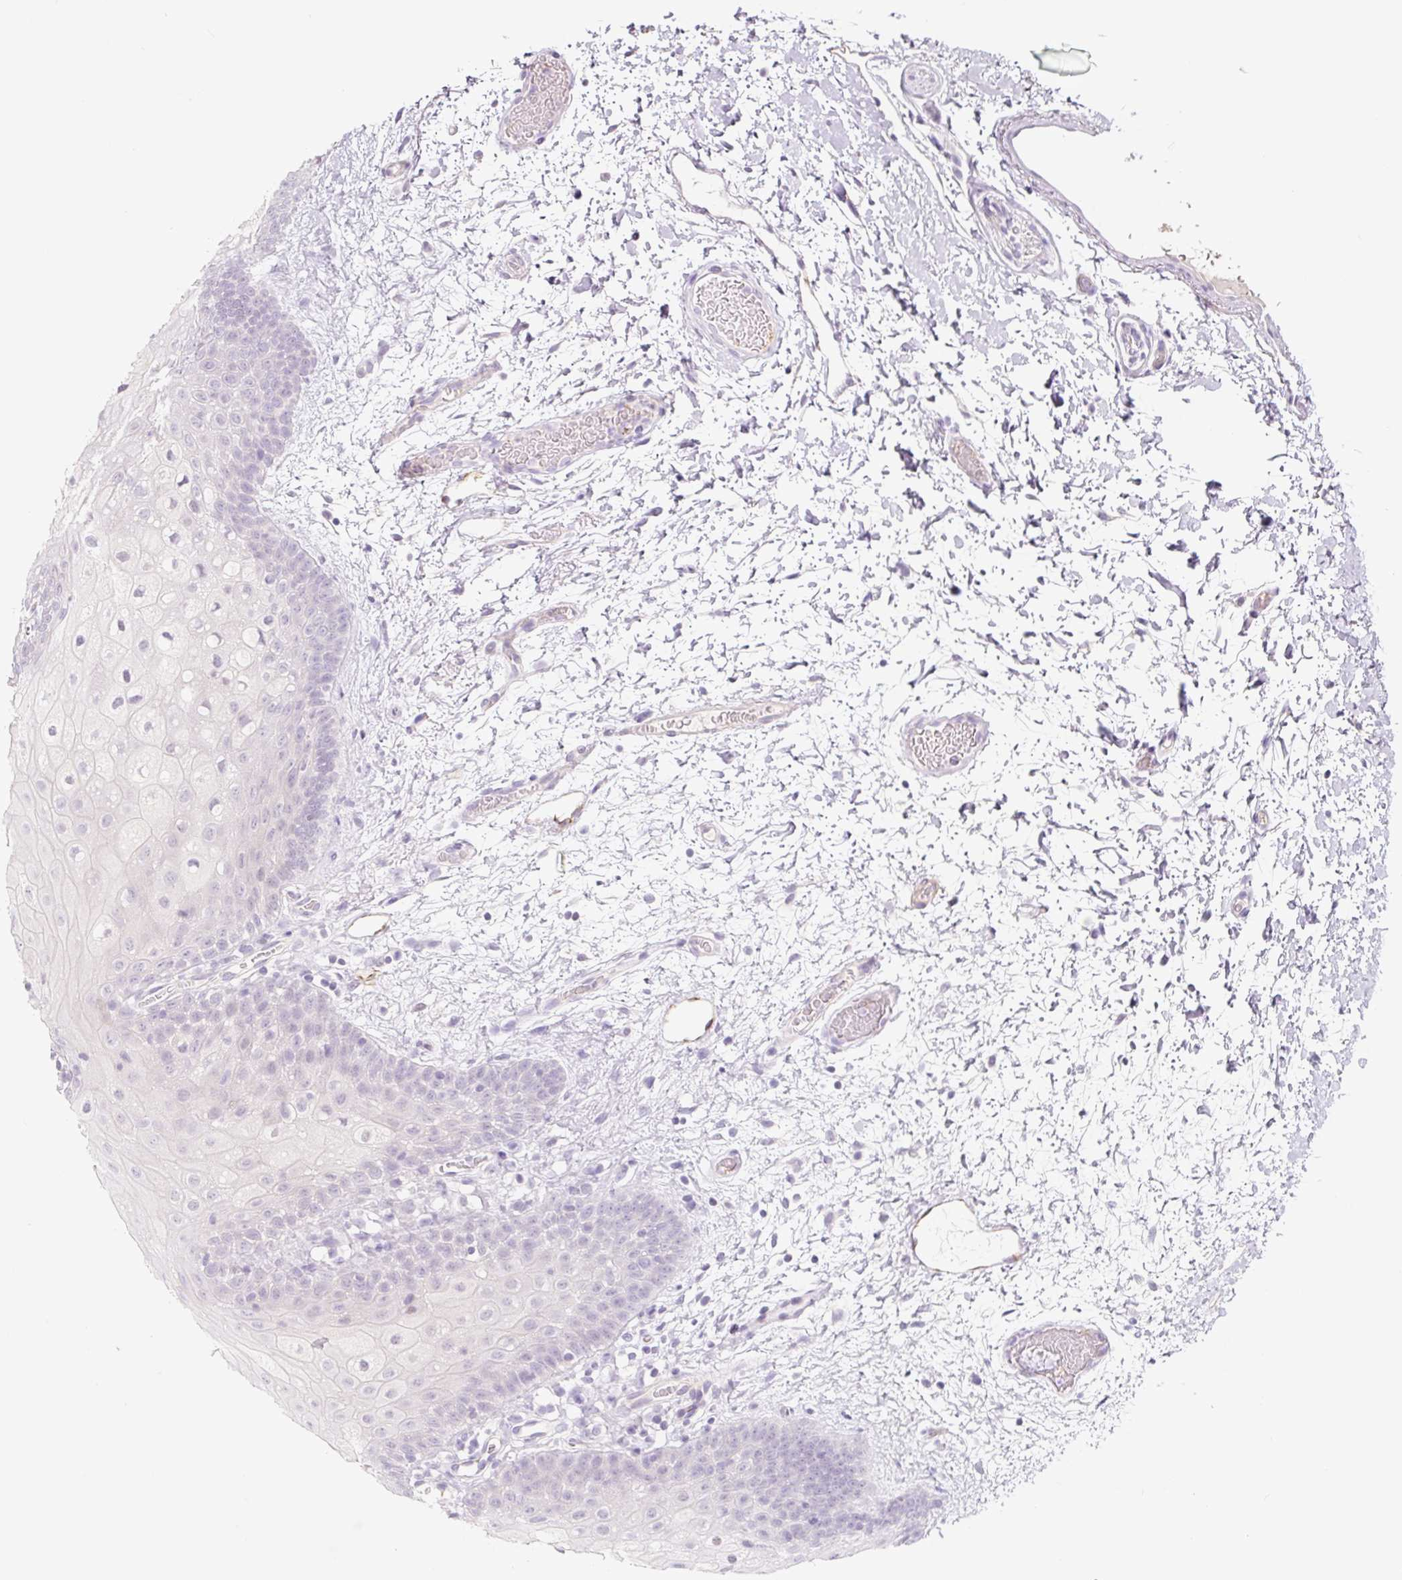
{"staining": {"intensity": "negative", "quantity": "none", "location": "none"}, "tissue": "oral mucosa", "cell_type": "Squamous epithelial cells", "image_type": "normal", "snomed": [{"axis": "morphology", "description": "Normal tissue, NOS"}, {"axis": "morphology", "description": "Squamous cell carcinoma, NOS"}, {"axis": "topography", "description": "Oral tissue"}, {"axis": "topography", "description": "Tounge, NOS"}, {"axis": "topography", "description": "Head-Neck"}], "caption": "IHC histopathology image of unremarkable oral mucosa stained for a protein (brown), which shows no expression in squamous epithelial cells.", "gene": "CCL25", "patient": {"sex": "male", "age": 76}}